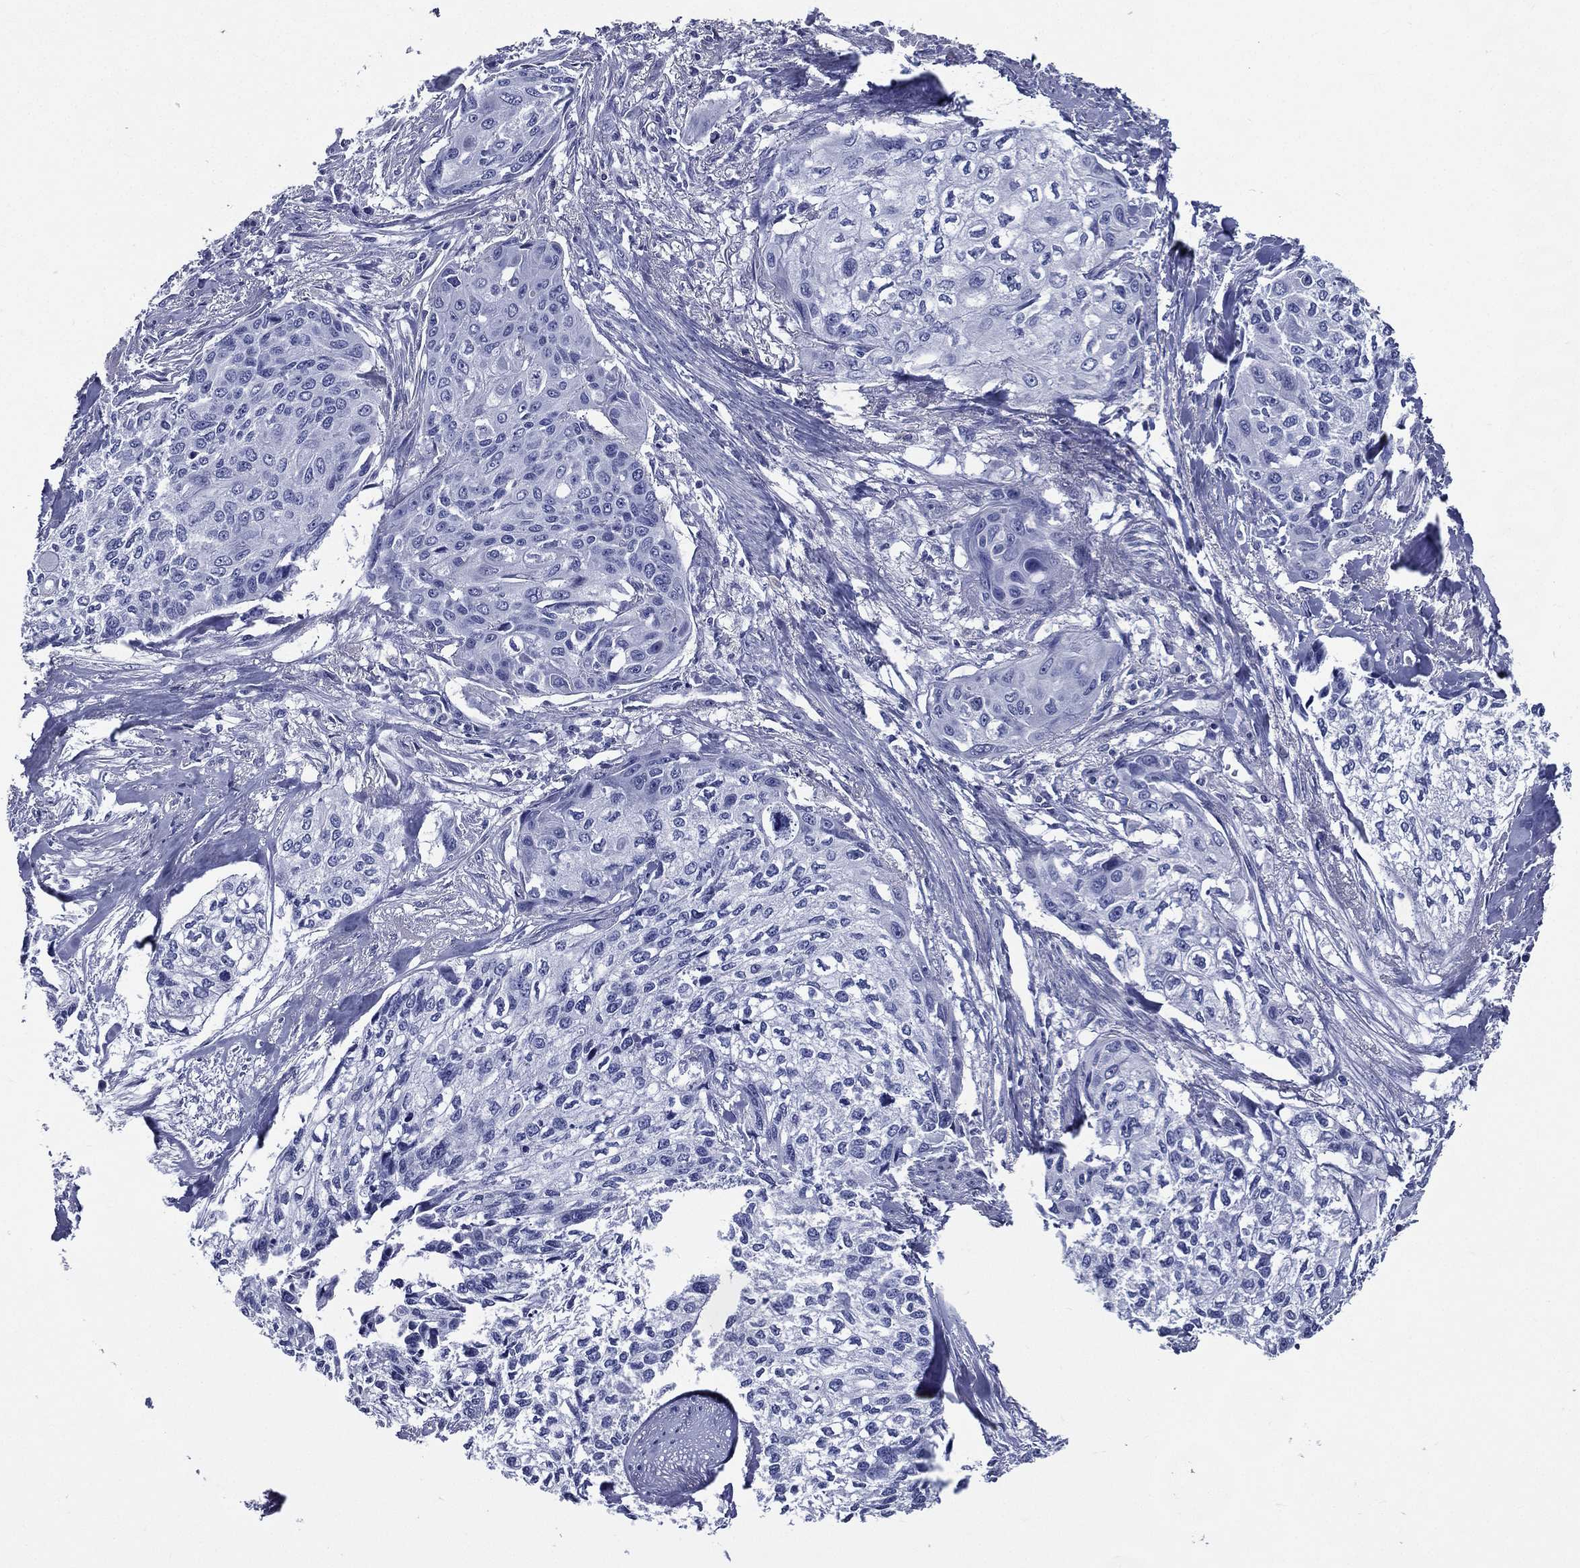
{"staining": {"intensity": "negative", "quantity": "none", "location": "none"}, "tissue": "cervical cancer", "cell_type": "Tumor cells", "image_type": "cancer", "snomed": [{"axis": "morphology", "description": "Squamous cell carcinoma, NOS"}, {"axis": "topography", "description": "Cervix"}], "caption": "Squamous cell carcinoma (cervical) was stained to show a protein in brown. There is no significant positivity in tumor cells. The staining is performed using DAB (3,3'-diaminobenzidine) brown chromogen with nuclei counter-stained in using hematoxylin.", "gene": "DPYS", "patient": {"sex": "female", "age": 58}}